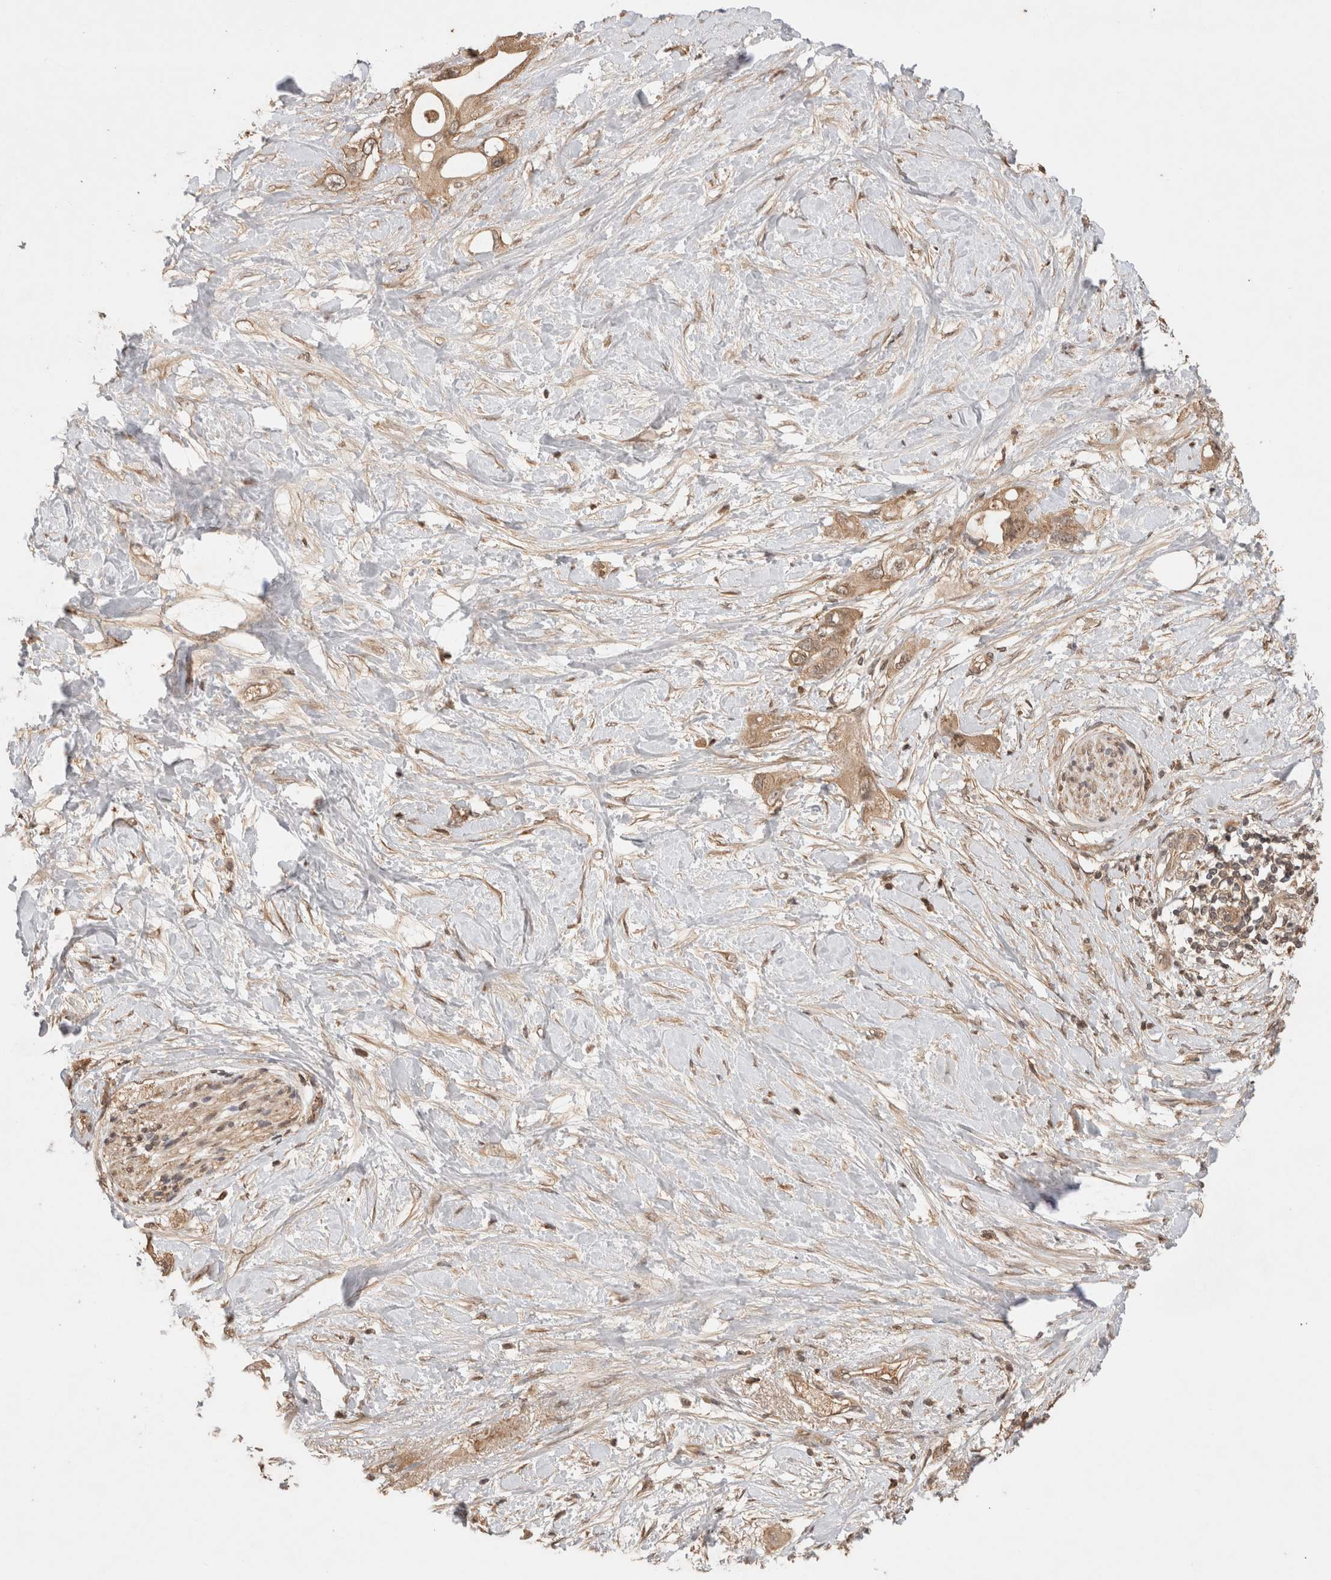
{"staining": {"intensity": "moderate", "quantity": ">75%", "location": "cytoplasmic/membranous"}, "tissue": "pancreatic cancer", "cell_type": "Tumor cells", "image_type": "cancer", "snomed": [{"axis": "morphology", "description": "Adenocarcinoma, NOS"}, {"axis": "topography", "description": "Pancreas"}], "caption": "Human pancreatic adenocarcinoma stained with a protein marker exhibits moderate staining in tumor cells.", "gene": "PRMT3", "patient": {"sex": "female", "age": 56}}